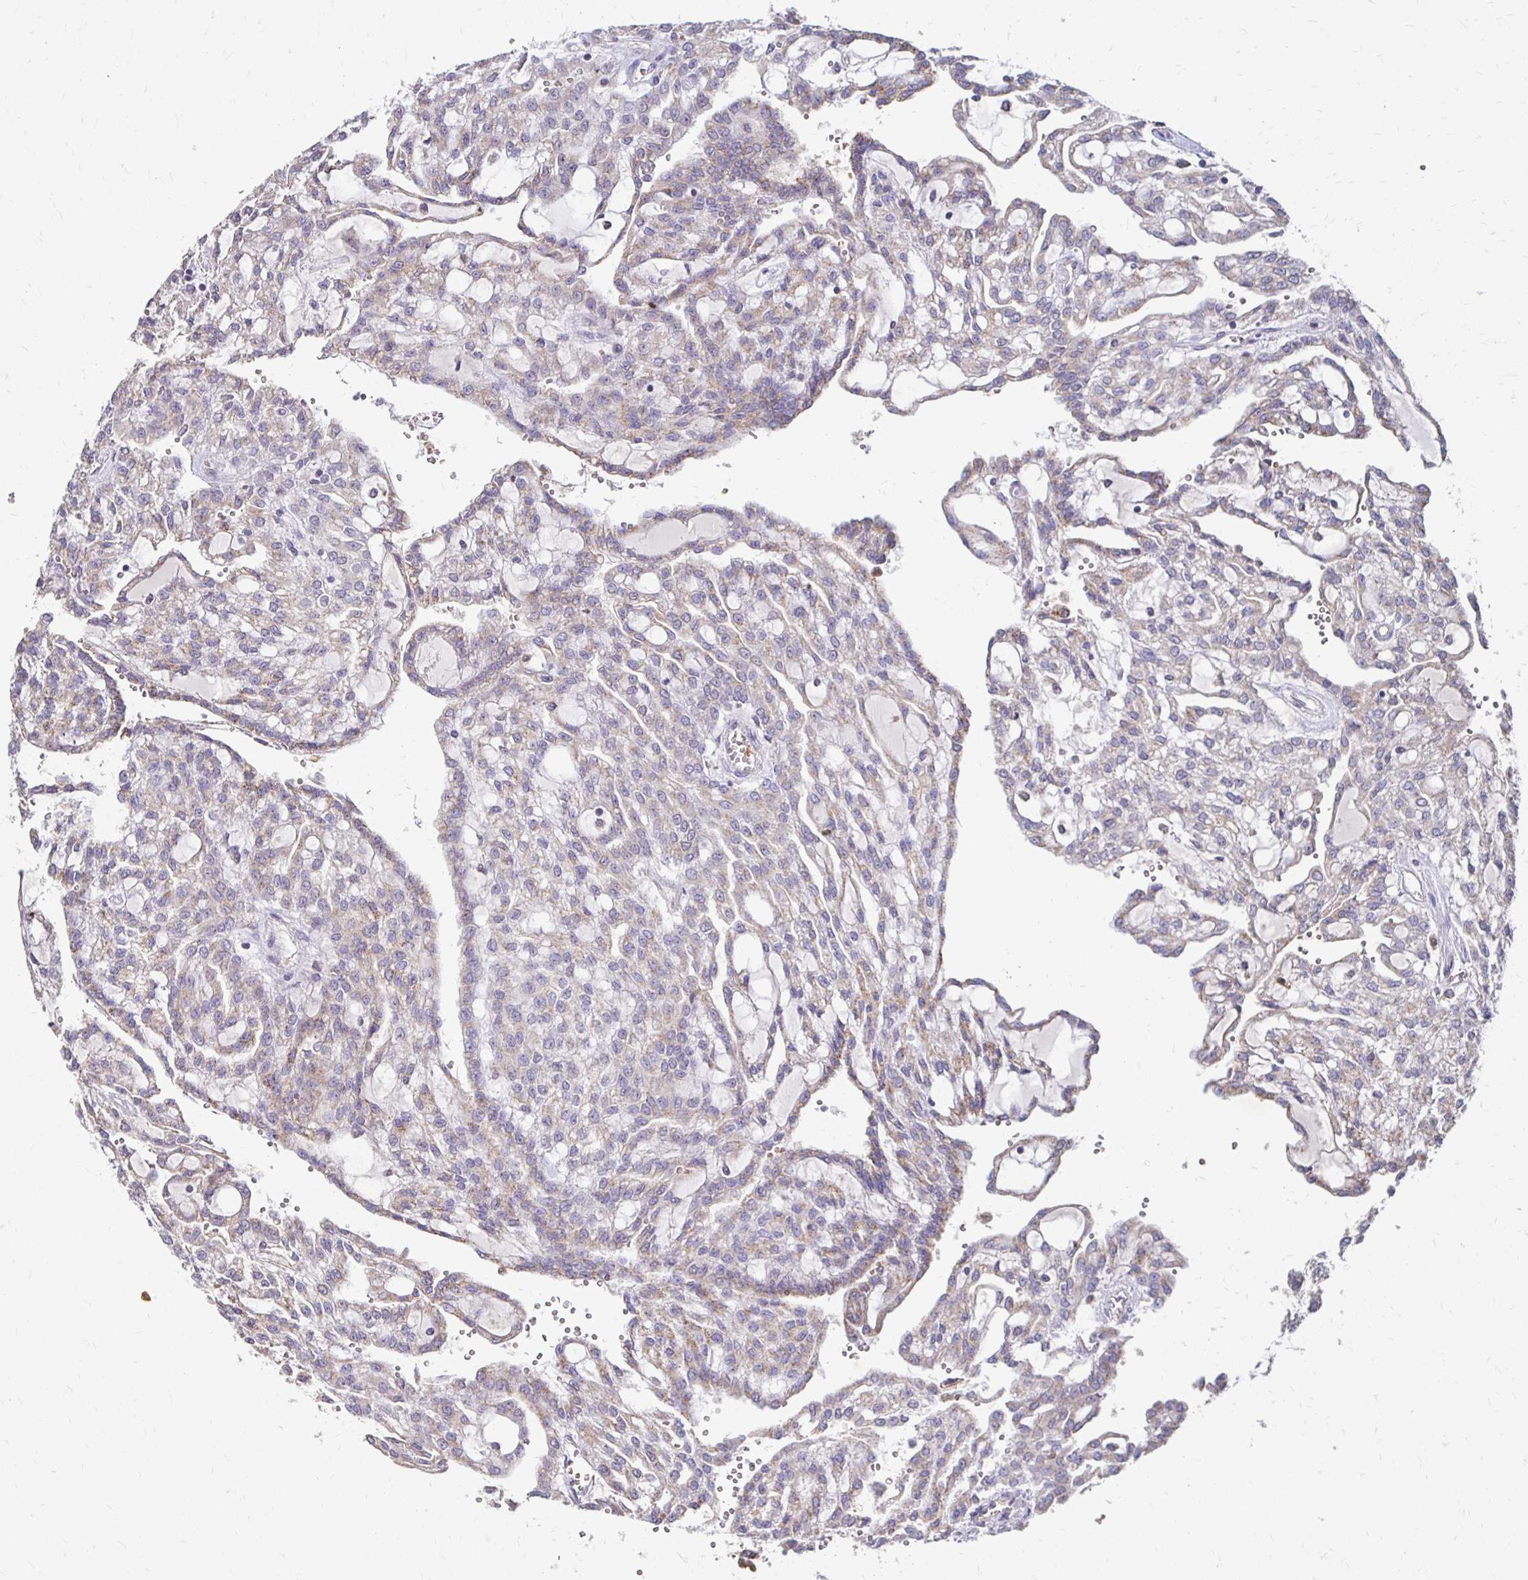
{"staining": {"intensity": "weak", "quantity": "25%-75%", "location": "cytoplasmic/membranous"}, "tissue": "renal cancer", "cell_type": "Tumor cells", "image_type": "cancer", "snomed": [{"axis": "morphology", "description": "Adenocarcinoma, NOS"}, {"axis": "topography", "description": "Kidney"}], "caption": "Immunohistochemistry (IHC) staining of adenocarcinoma (renal), which displays low levels of weak cytoplasmic/membranous expression in approximately 25%-75% of tumor cells indicating weak cytoplasmic/membranous protein staining. The staining was performed using DAB (3,3'-diaminobenzidine) (brown) for protein detection and nuclei were counterstained in hematoxylin (blue).", "gene": "GK2", "patient": {"sex": "male", "age": 63}}